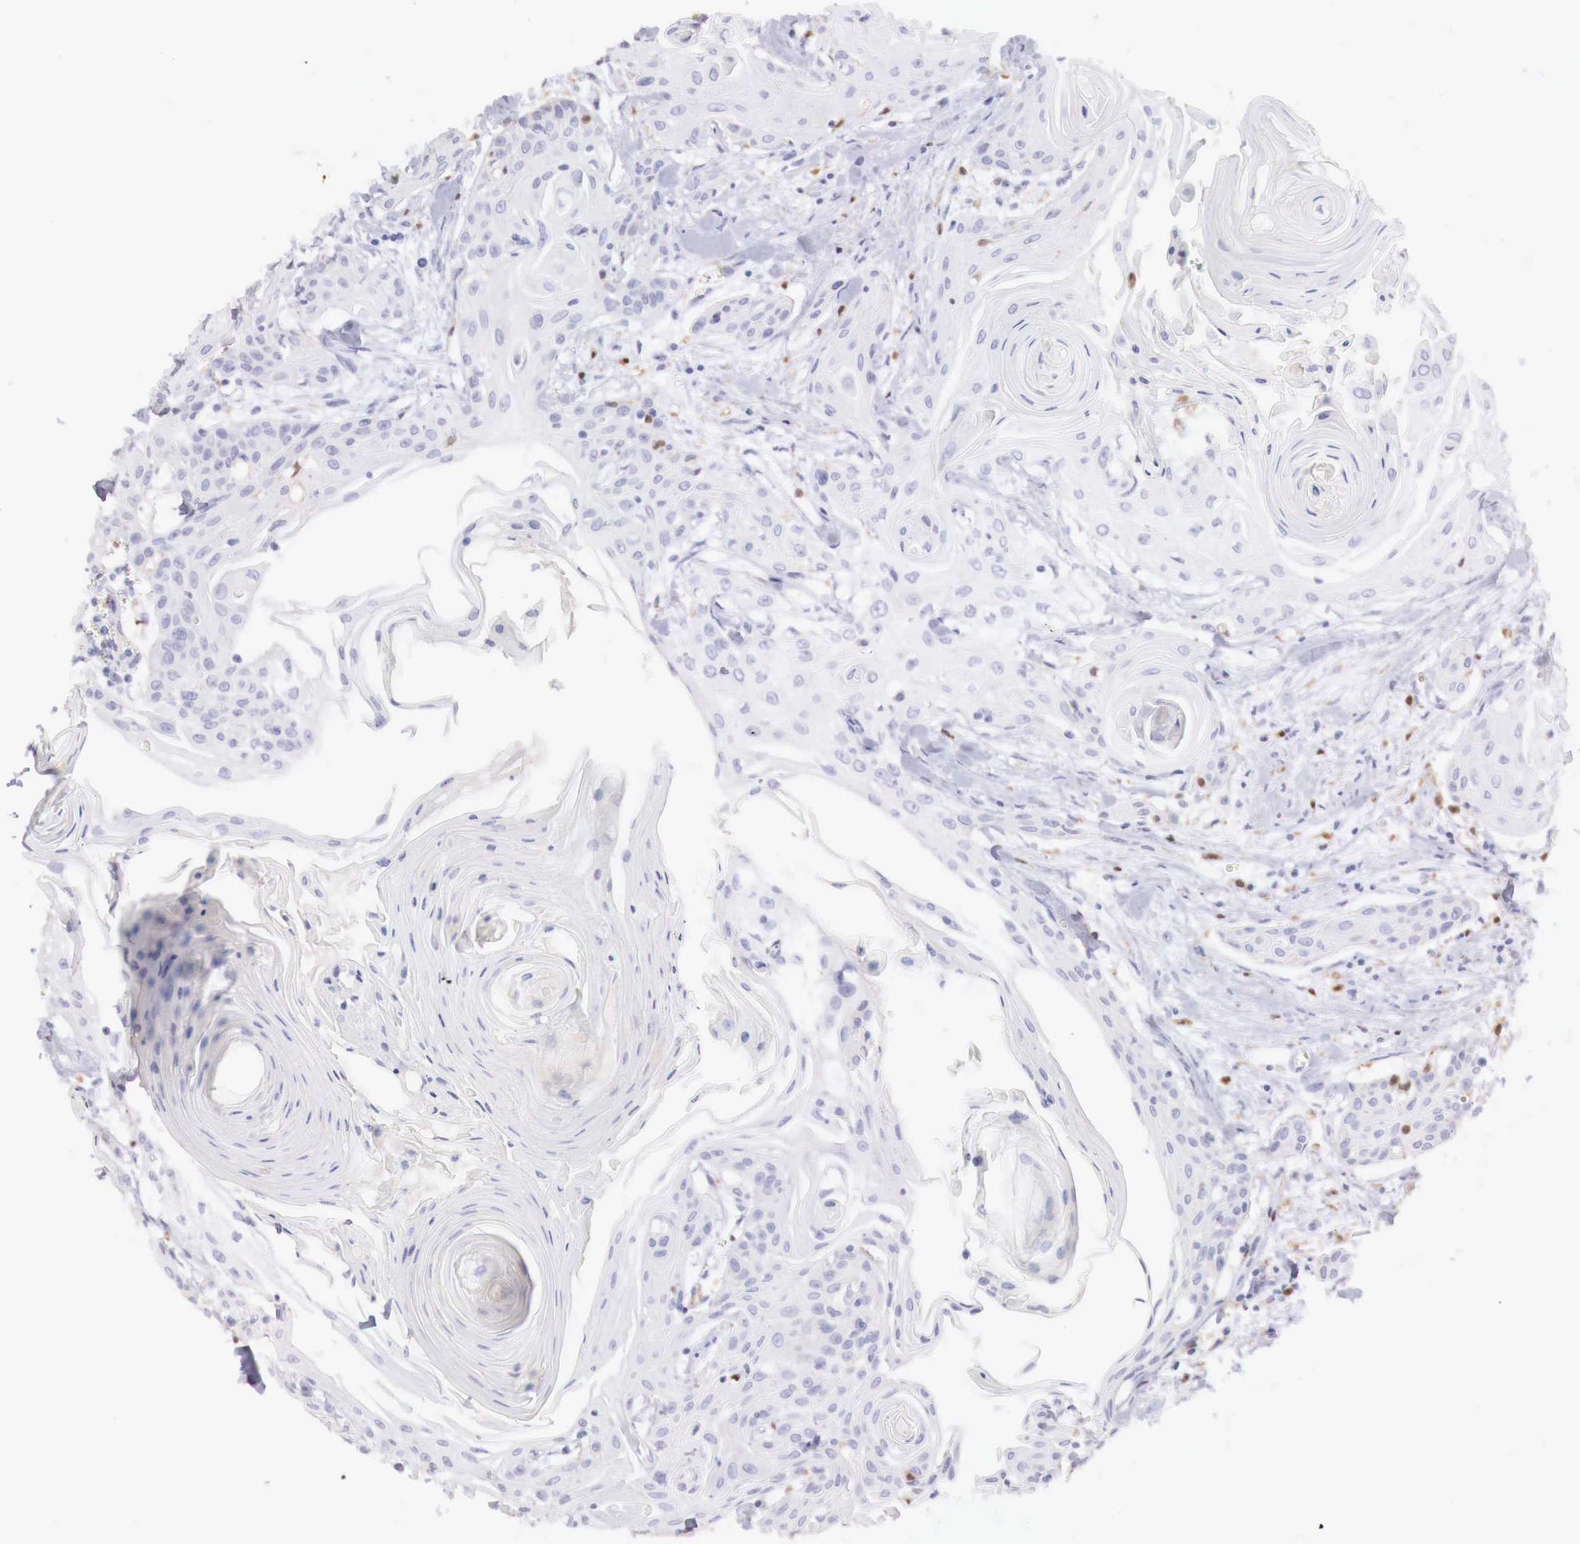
{"staining": {"intensity": "negative", "quantity": "none", "location": "none"}, "tissue": "head and neck cancer", "cell_type": "Tumor cells", "image_type": "cancer", "snomed": [{"axis": "morphology", "description": "Squamous cell carcinoma, NOS"}, {"axis": "morphology", "description": "Squamous cell carcinoma, metastatic, NOS"}, {"axis": "topography", "description": "Lymph node"}, {"axis": "topography", "description": "Salivary gland"}, {"axis": "topography", "description": "Head-Neck"}], "caption": "This is an IHC image of human head and neck cancer (squamous cell carcinoma). There is no expression in tumor cells.", "gene": "RENBP", "patient": {"sex": "female", "age": 74}}